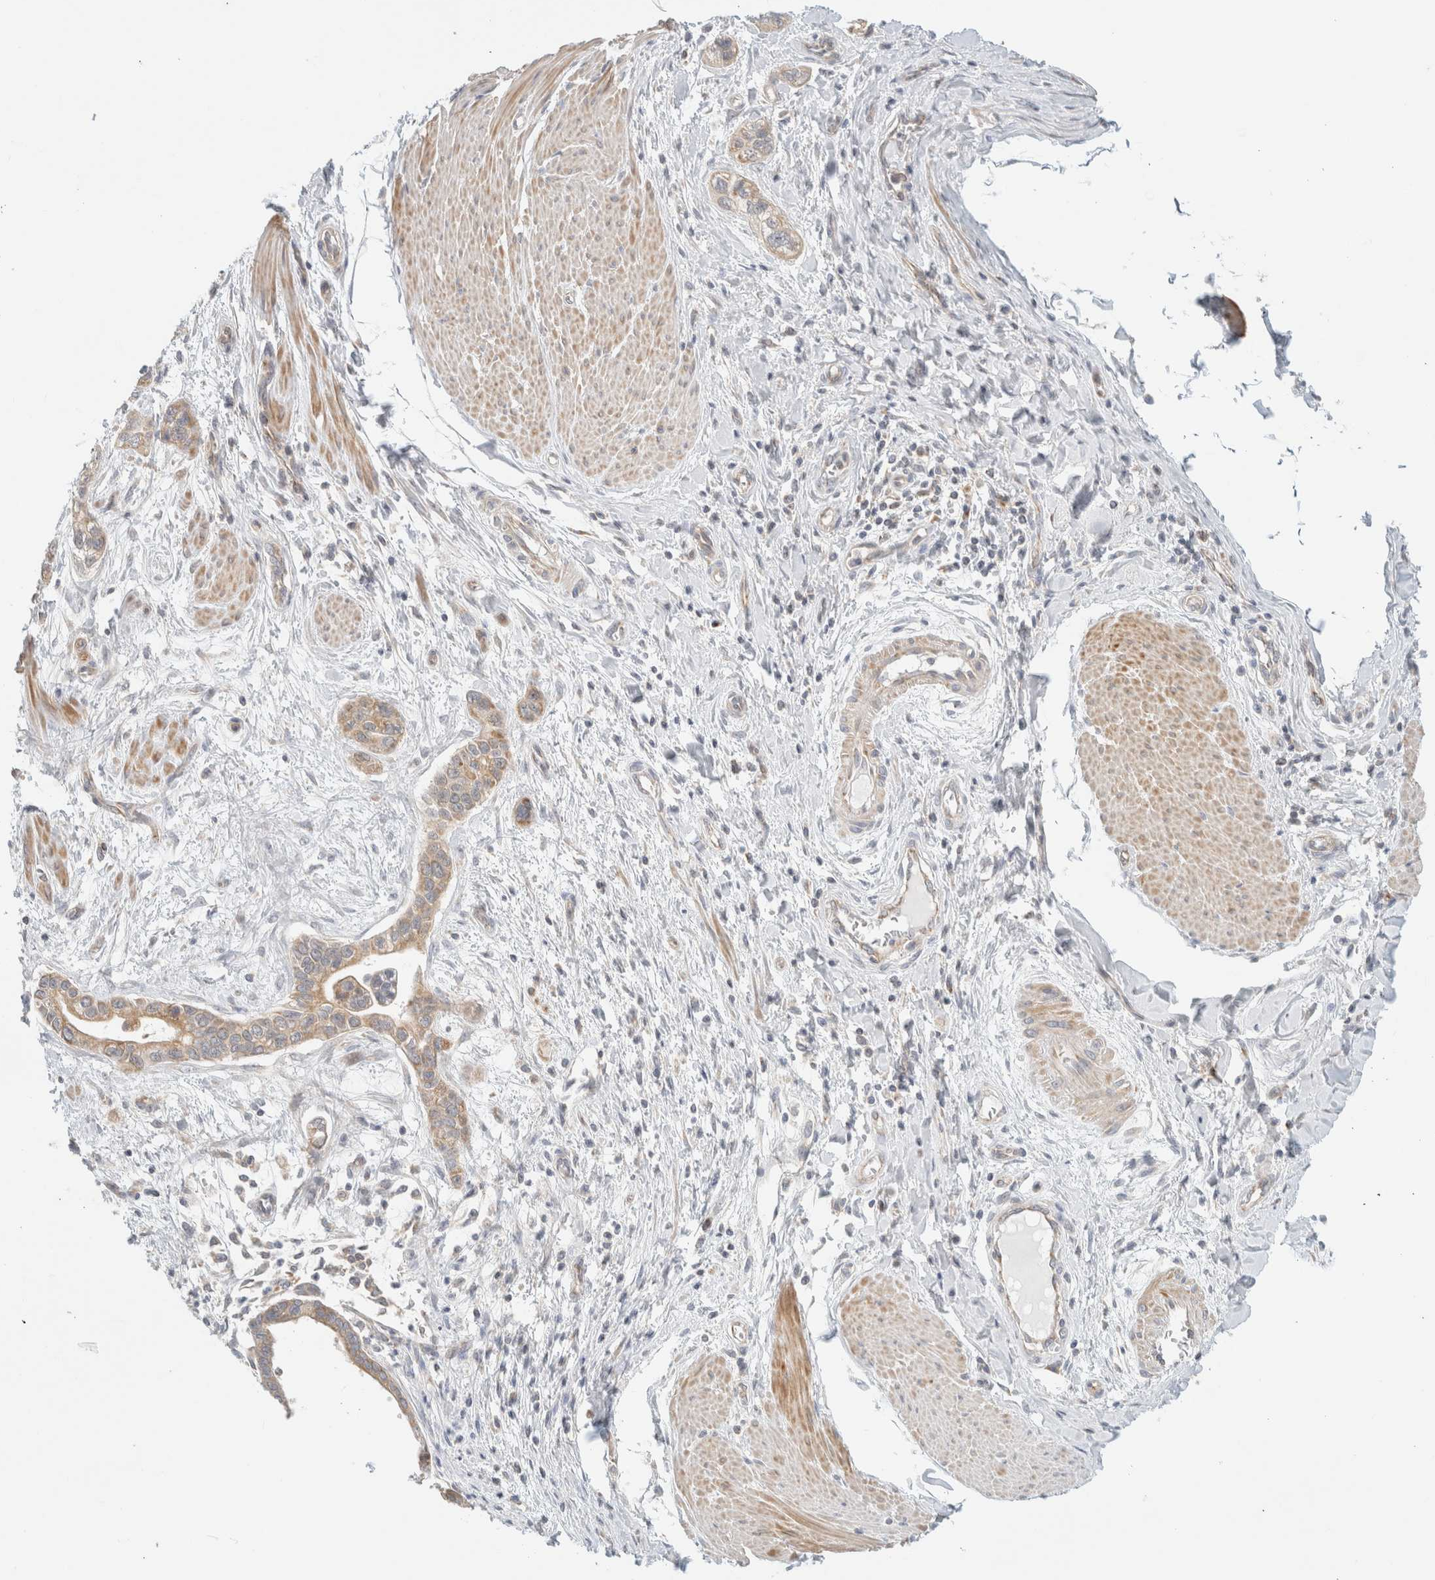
{"staining": {"intensity": "moderate", "quantity": ">75%", "location": "cytoplasmic/membranous"}, "tissue": "pancreatic cancer", "cell_type": "Tumor cells", "image_type": "cancer", "snomed": [{"axis": "morphology", "description": "Adenocarcinoma, NOS"}, {"axis": "topography", "description": "Pancreas"}], "caption": "Moderate cytoplasmic/membranous protein positivity is appreciated in approximately >75% of tumor cells in adenocarcinoma (pancreatic).", "gene": "MRM3", "patient": {"sex": "male", "age": 74}}